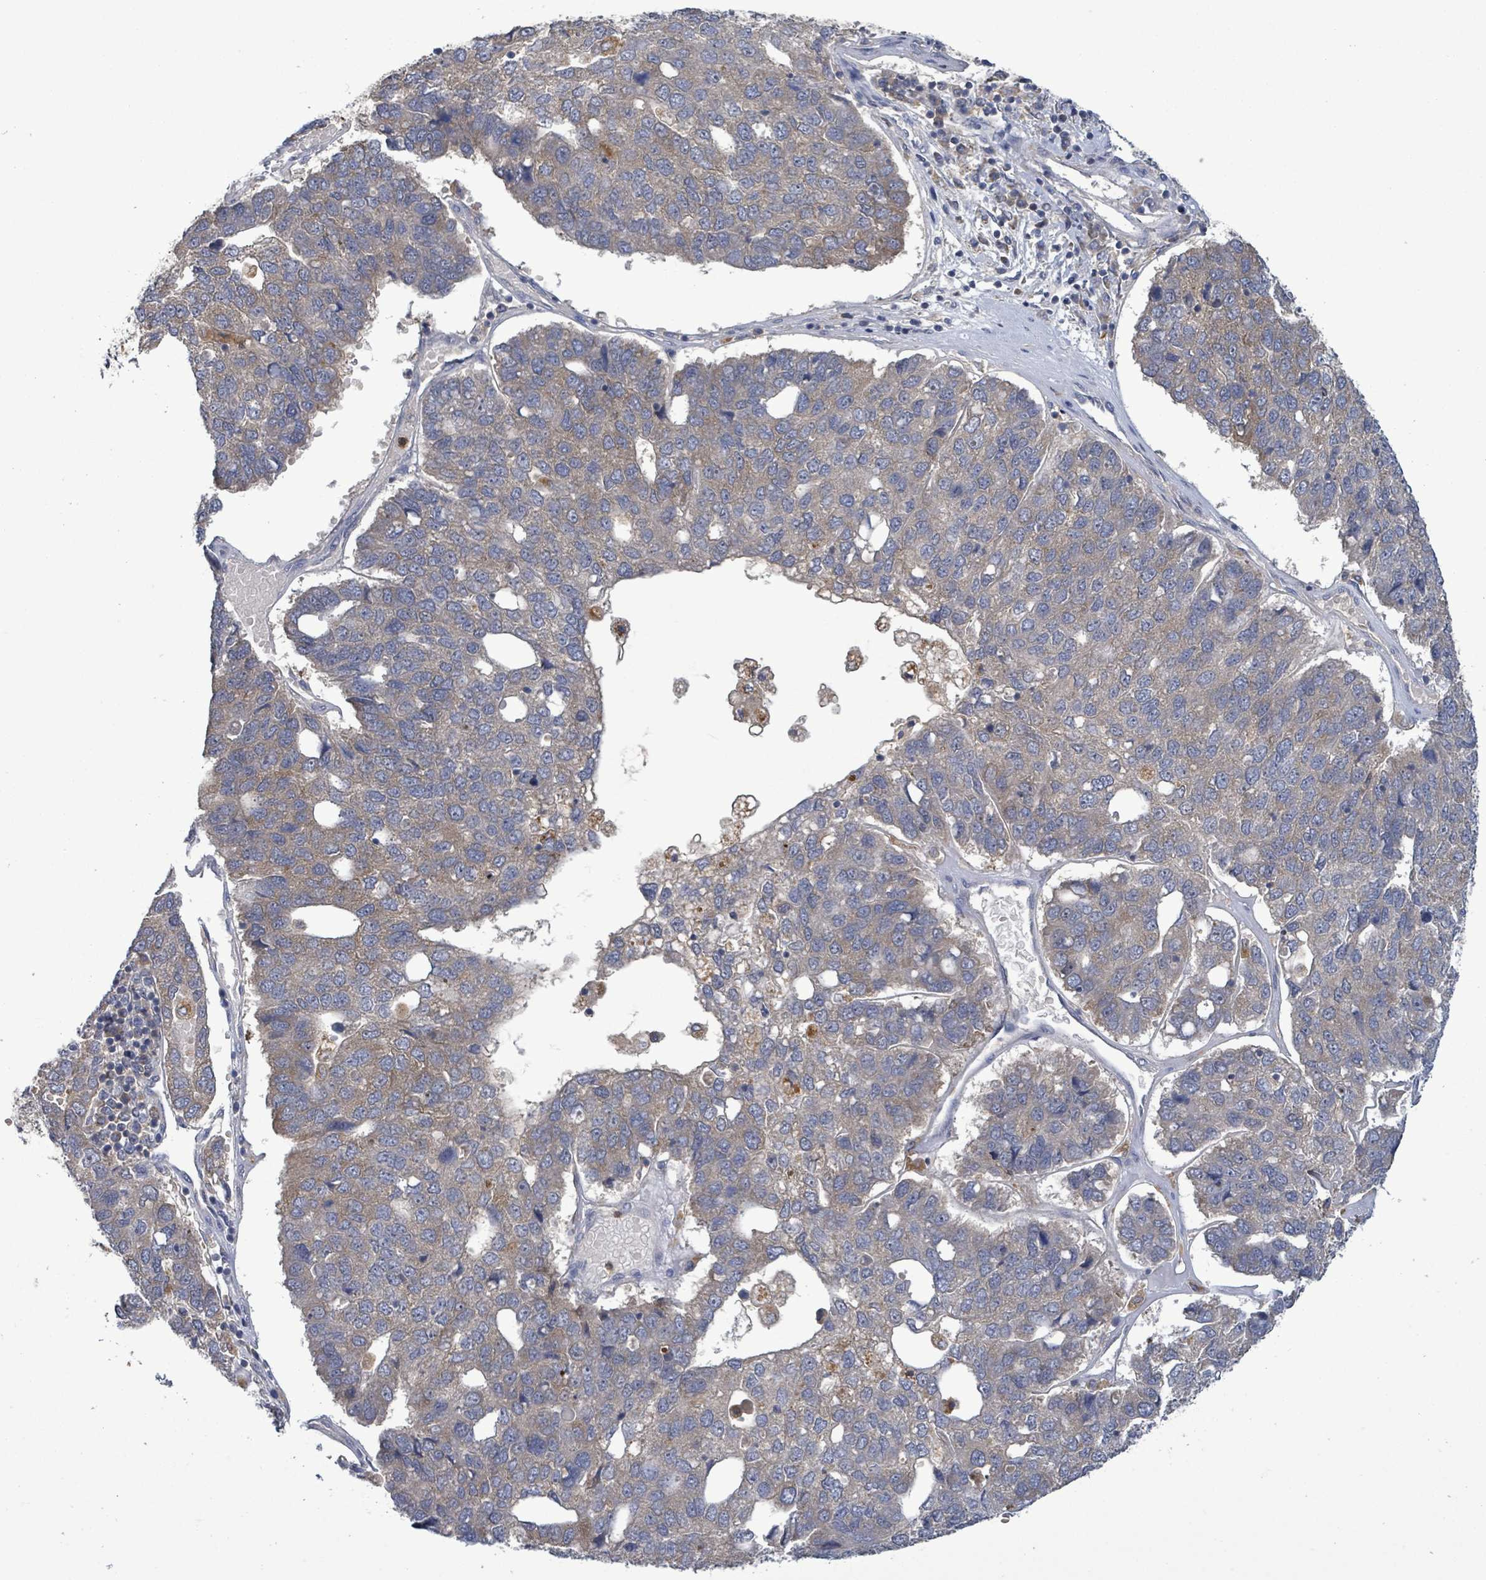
{"staining": {"intensity": "weak", "quantity": "<25%", "location": "cytoplasmic/membranous"}, "tissue": "pancreatic cancer", "cell_type": "Tumor cells", "image_type": "cancer", "snomed": [{"axis": "morphology", "description": "Adenocarcinoma, NOS"}, {"axis": "topography", "description": "Pancreas"}], "caption": "There is no significant expression in tumor cells of pancreatic cancer (adenocarcinoma).", "gene": "SERPINE3", "patient": {"sex": "female", "age": 61}}